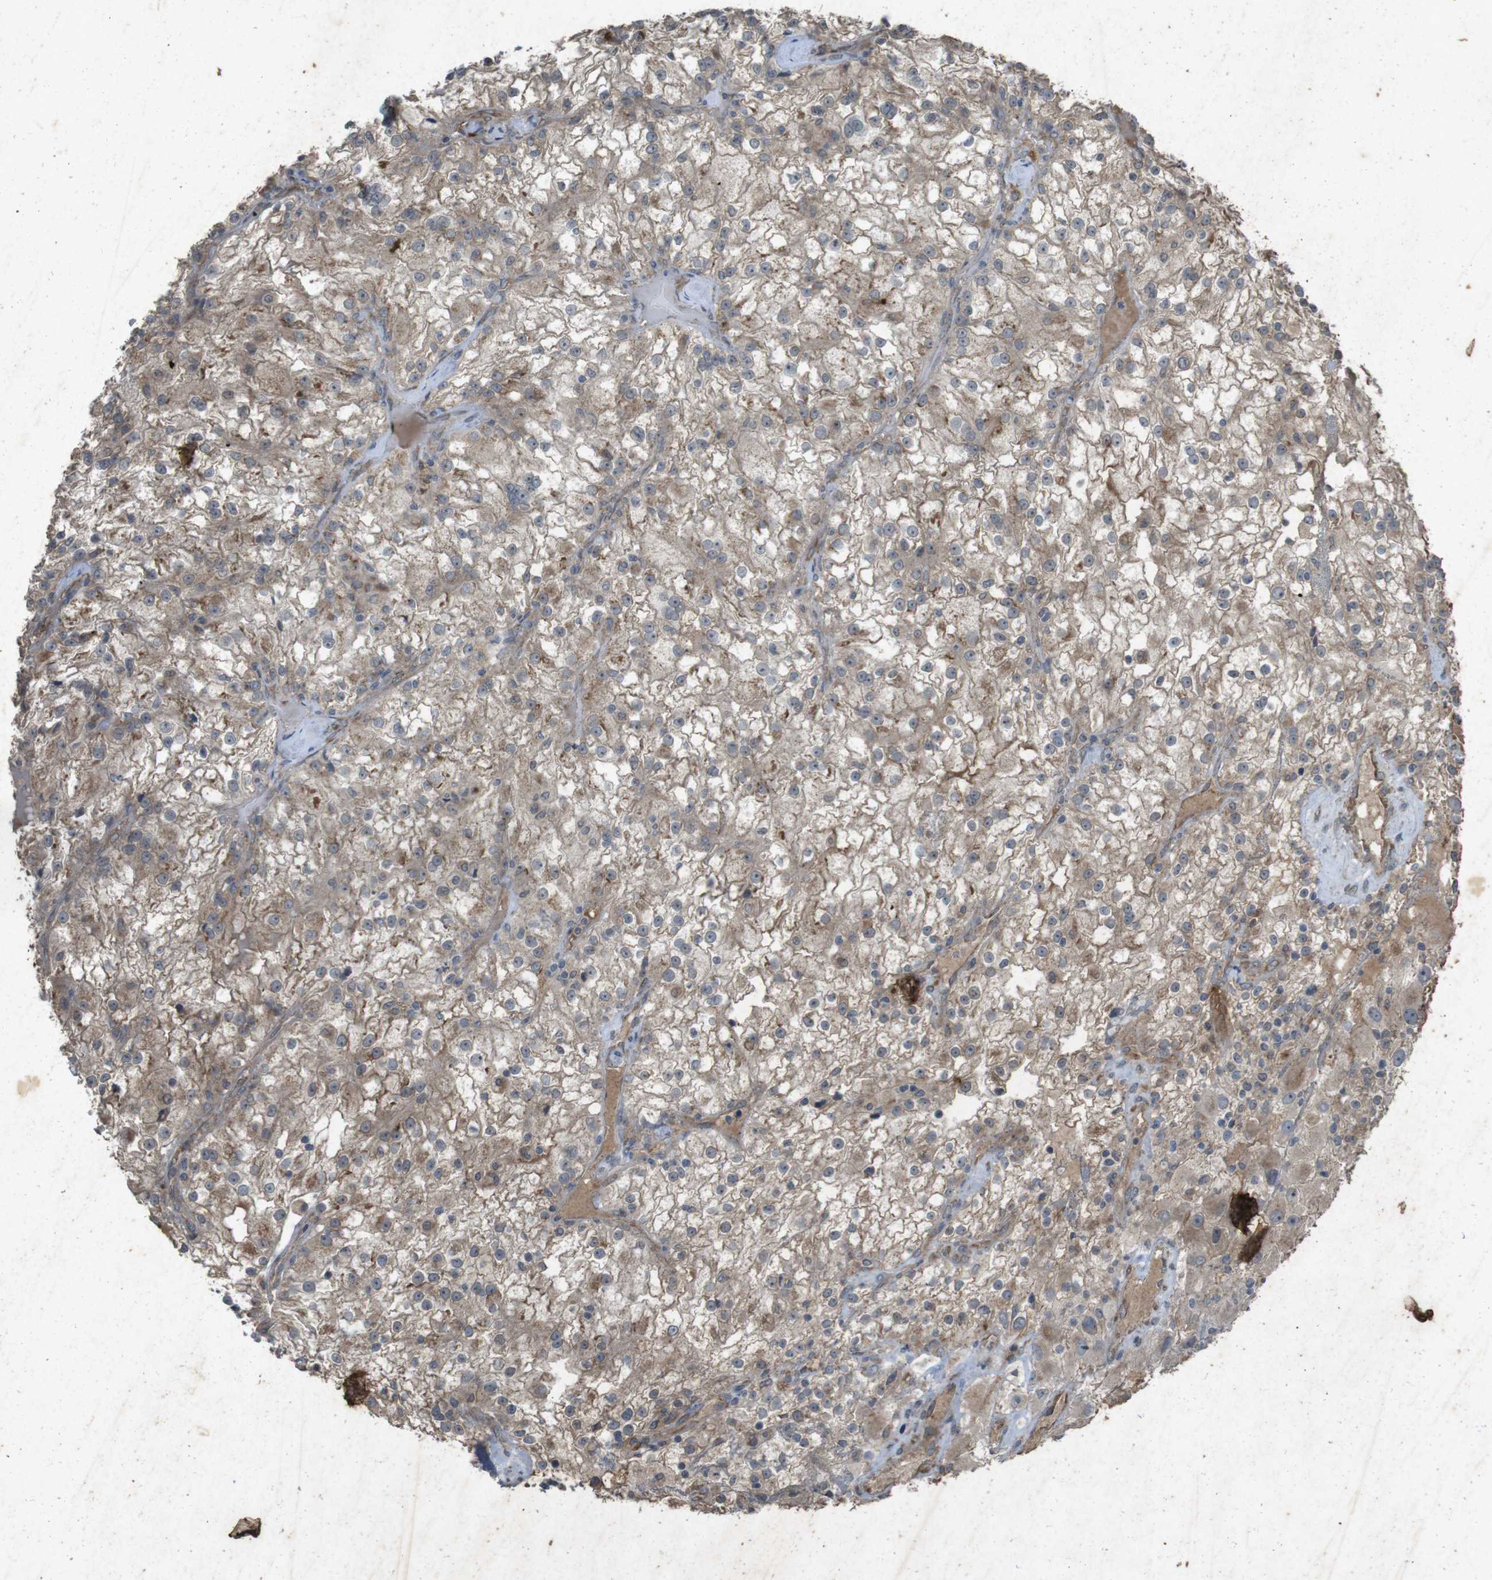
{"staining": {"intensity": "weak", "quantity": ">75%", "location": "cytoplasmic/membranous"}, "tissue": "renal cancer", "cell_type": "Tumor cells", "image_type": "cancer", "snomed": [{"axis": "morphology", "description": "Adenocarcinoma, NOS"}, {"axis": "topography", "description": "Kidney"}], "caption": "Renal cancer stained for a protein demonstrates weak cytoplasmic/membranous positivity in tumor cells.", "gene": "FLCN", "patient": {"sex": "female", "age": 52}}